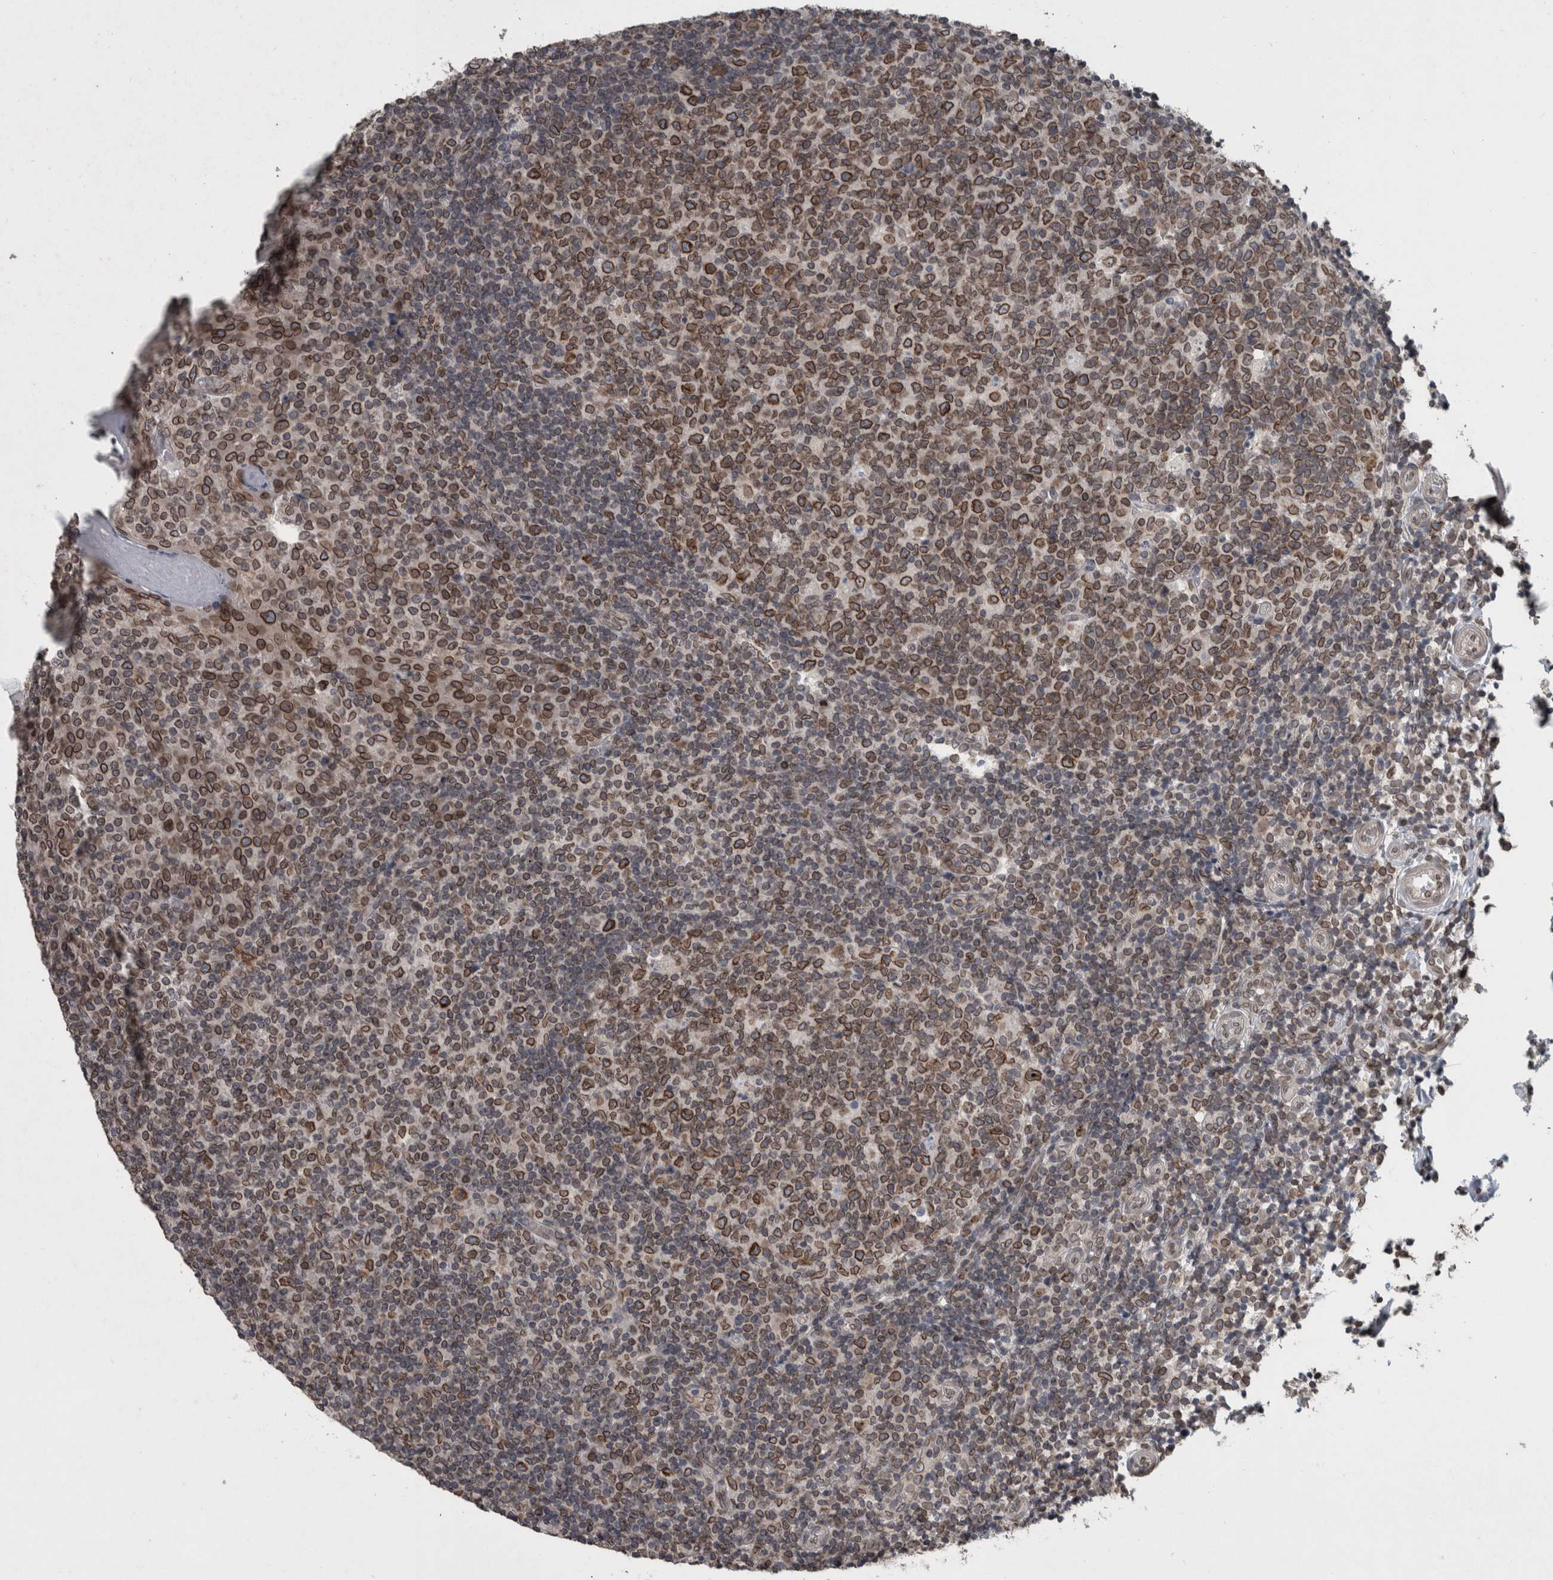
{"staining": {"intensity": "strong", "quantity": ">75%", "location": "cytoplasmic/membranous,nuclear"}, "tissue": "tonsil", "cell_type": "Germinal center cells", "image_type": "normal", "snomed": [{"axis": "morphology", "description": "Normal tissue, NOS"}, {"axis": "topography", "description": "Tonsil"}], "caption": "Immunohistochemistry (IHC) (DAB (3,3'-diaminobenzidine)) staining of benign tonsil displays strong cytoplasmic/membranous,nuclear protein expression in approximately >75% of germinal center cells.", "gene": "RANBP2", "patient": {"sex": "female", "age": 19}}